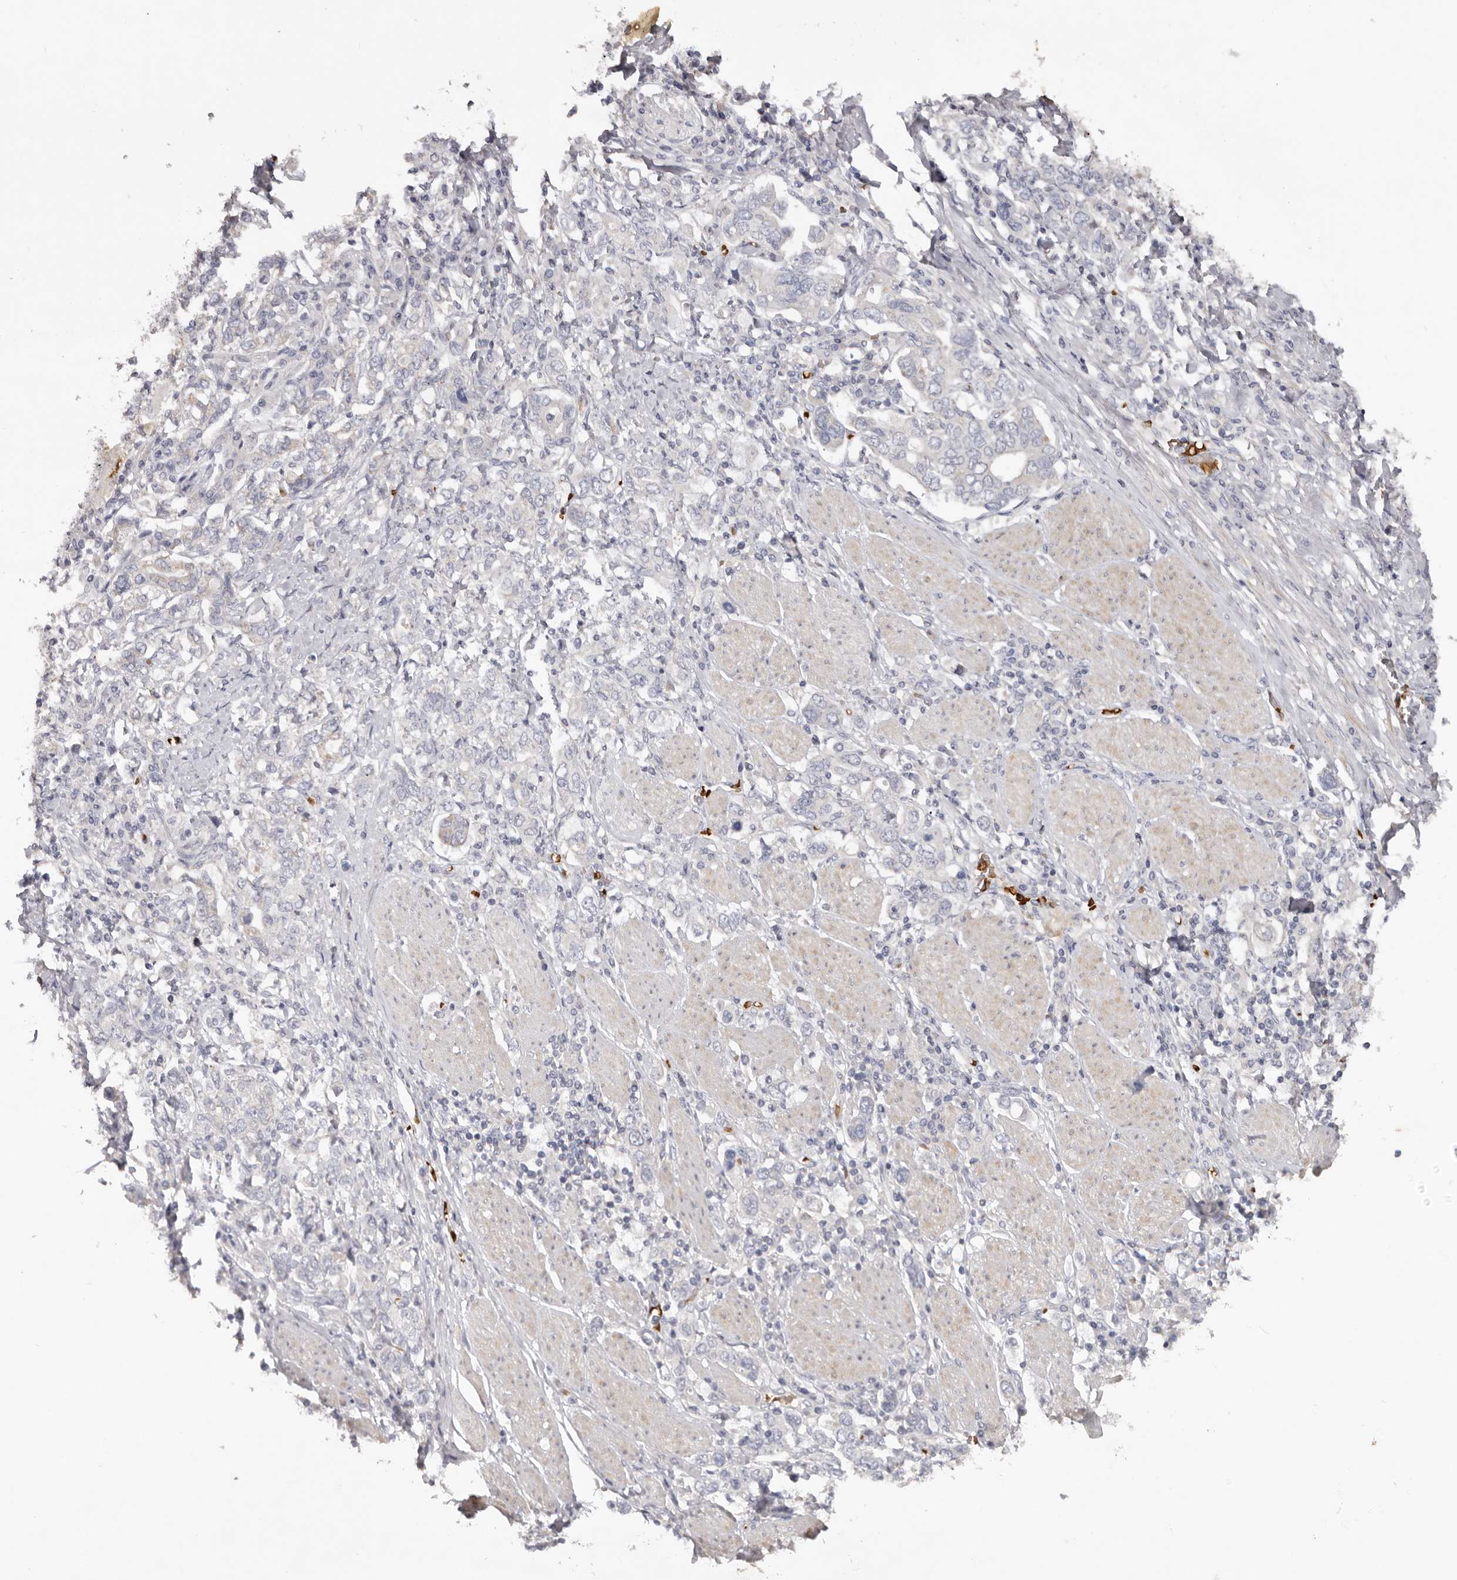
{"staining": {"intensity": "negative", "quantity": "none", "location": "none"}, "tissue": "stomach cancer", "cell_type": "Tumor cells", "image_type": "cancer", "snomed": [{"axis": "morphology", "description": "Adenocarcinoma, NOS"}, {"axis": "topography", "description": "Stomach, upper"}], "caption": "Immunohistochemistry (IHC) micrograph of human adenocarcinoma (stomach) stained for a protein (brown), which demonstrates no staining in tumor cells.", "gene": "TNR", "patient": {"sex": "male", "age": 62}}